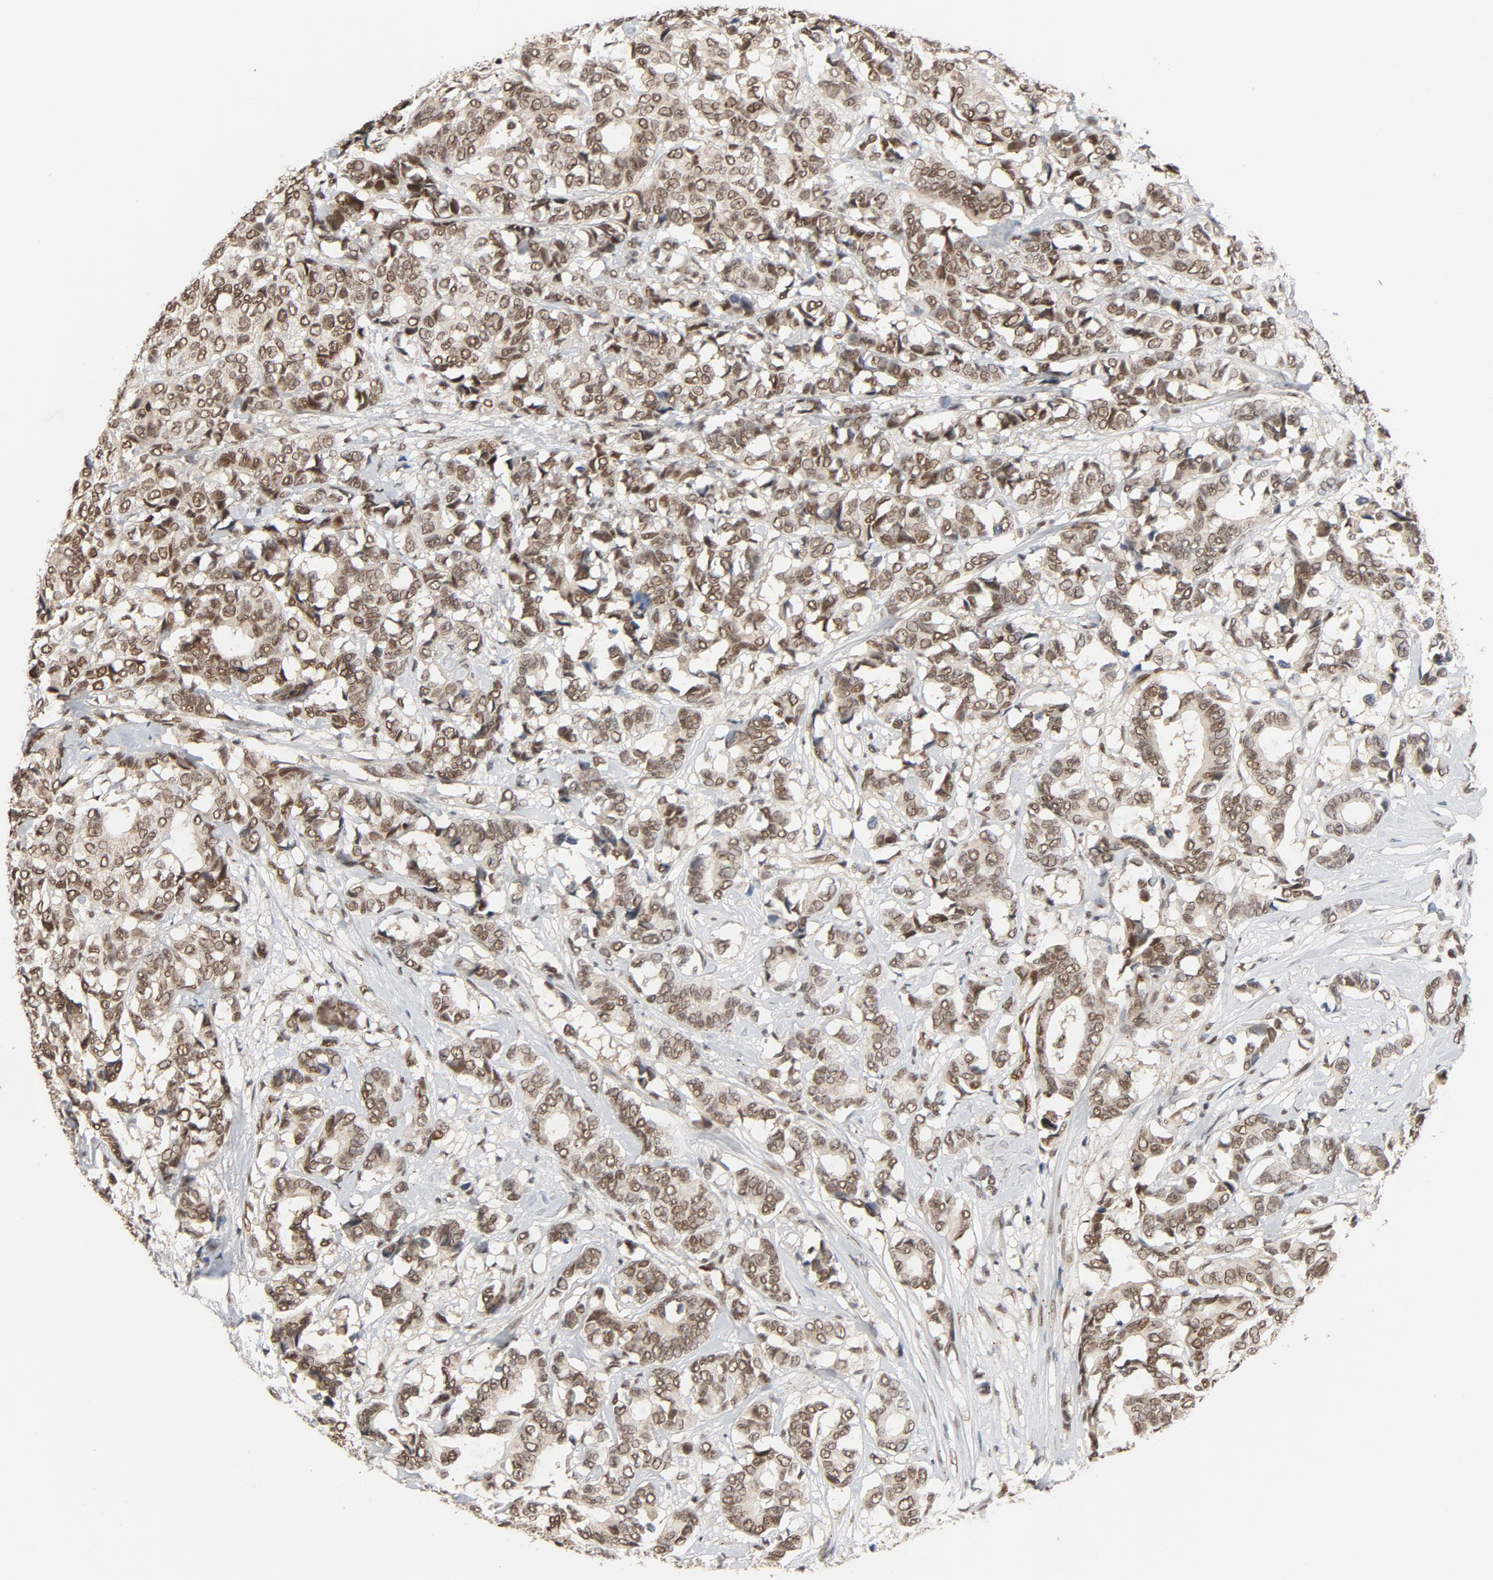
{"staining": {"intensity": "moderate", "quantity": ">75%", "location": "nuclear"}, "tissue": "breast cancer", "cell_type": "Tumor cells", "image_type": "cancer", "snomed": [{"axis": "morphology", "description": "Duct carcinoma"}, {"axis": "topography", "description": "Breast"}], "caption": "Protein staining displays moderate nuclear staining in approximately >75% of tumor cells in breast infiltrating ductal carcinoma.", "gene": "SMARCD1", "patient": {"sex": "female", "age": 87}}